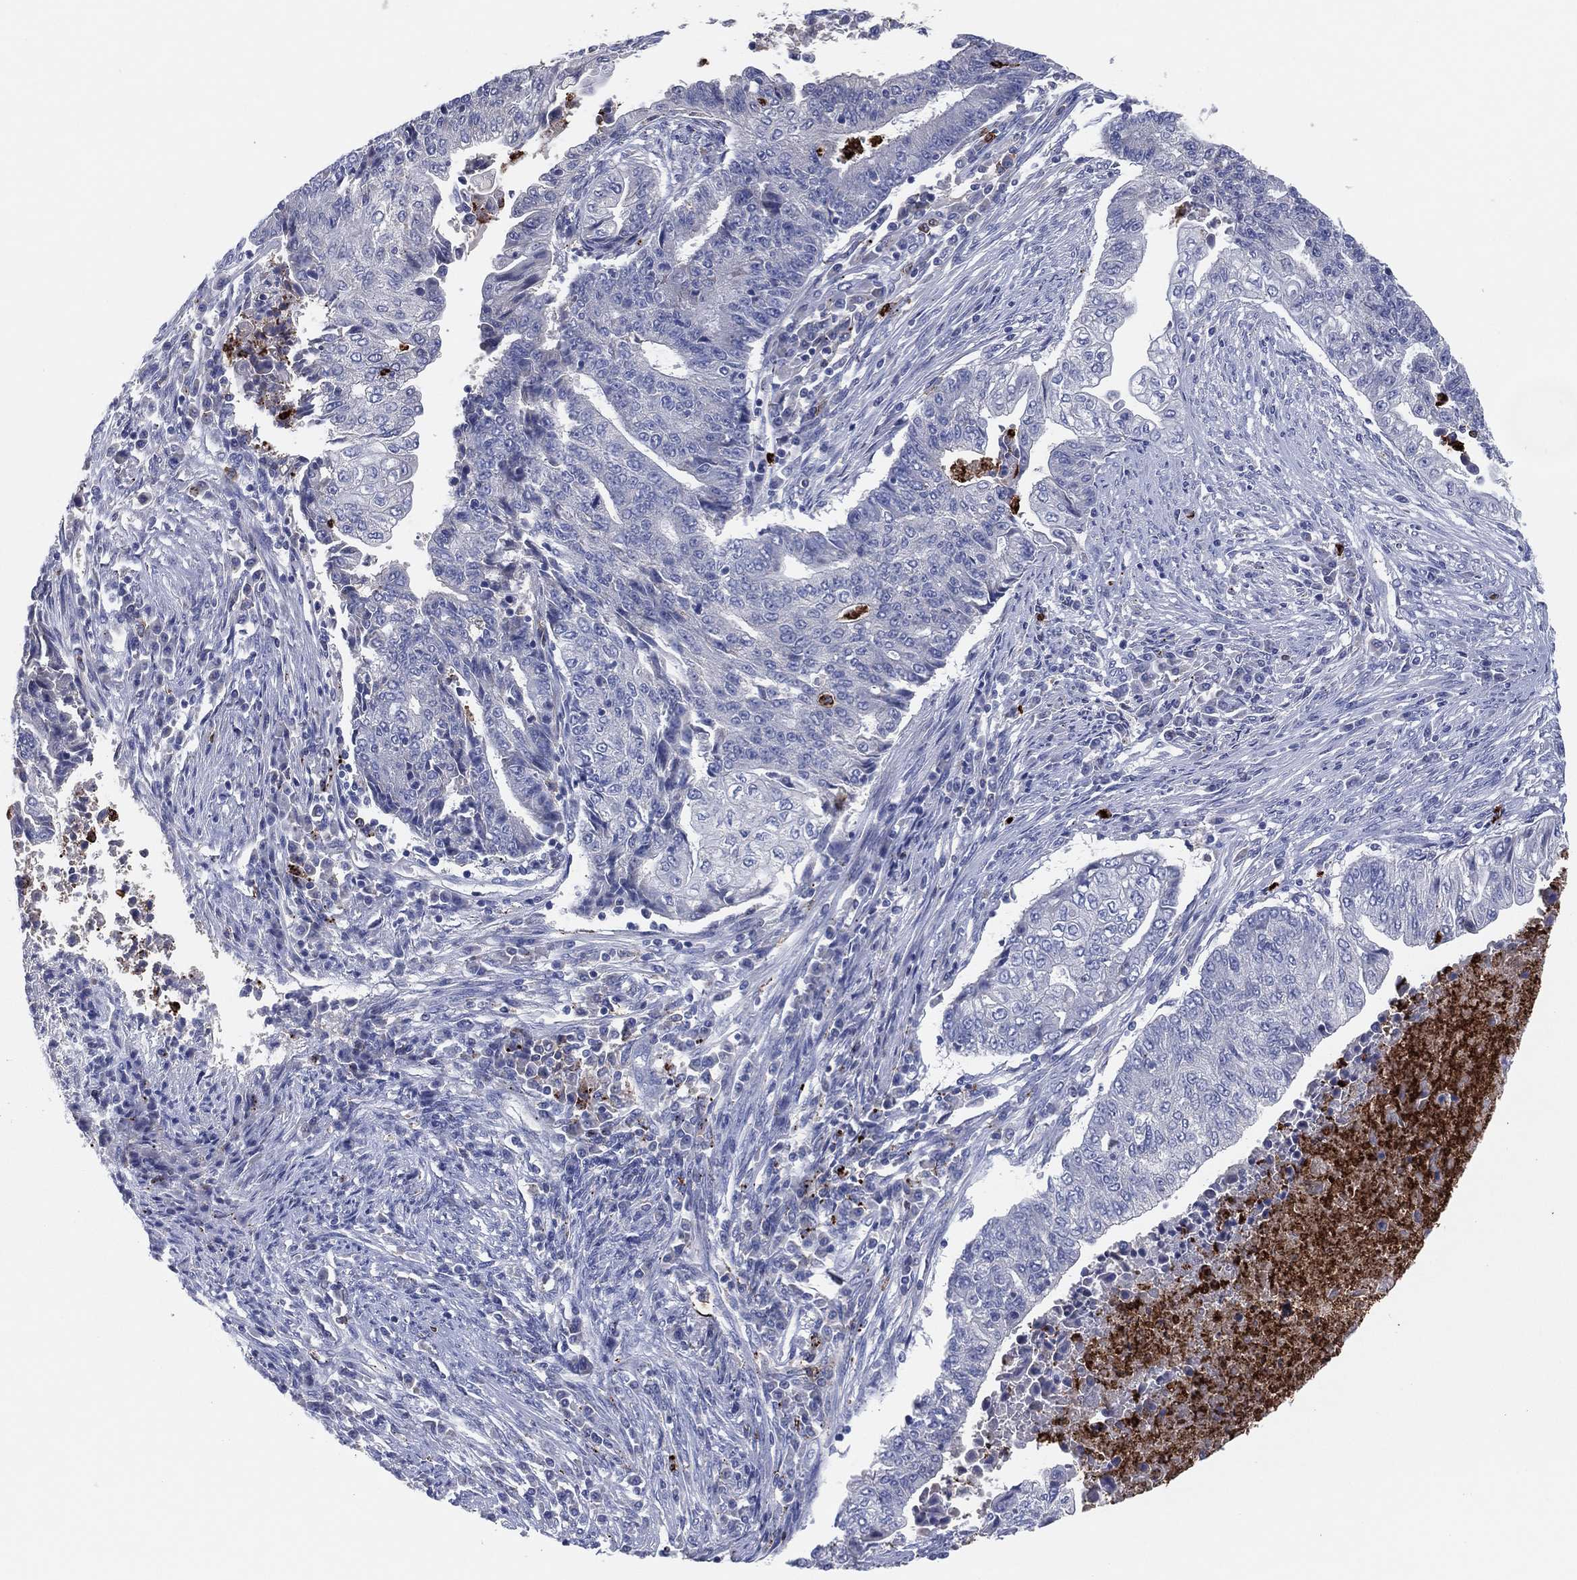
{"staining": {"intensity": "negative", "quantity": "none", "location": "none"}, "tissue": "endometrial cancer", "cell_type": "Tumor cells", "image_type": "cancer", "snomed": [{"axis": "morphology", "description": "Adenocarcinoma, NOS"}, {"axis": "topography", "description": "Uterus"}, {"axis": "topography", "description": "Endometrium"}], "caption": "High power microscopy micrograph of an immunohistochemistry histopathology image of adenocarcinoma (endometrial), revealing no significant staining in tumor cells.", "gene": "PLAC8", "patient": {"sex": "female", "age": 54}}